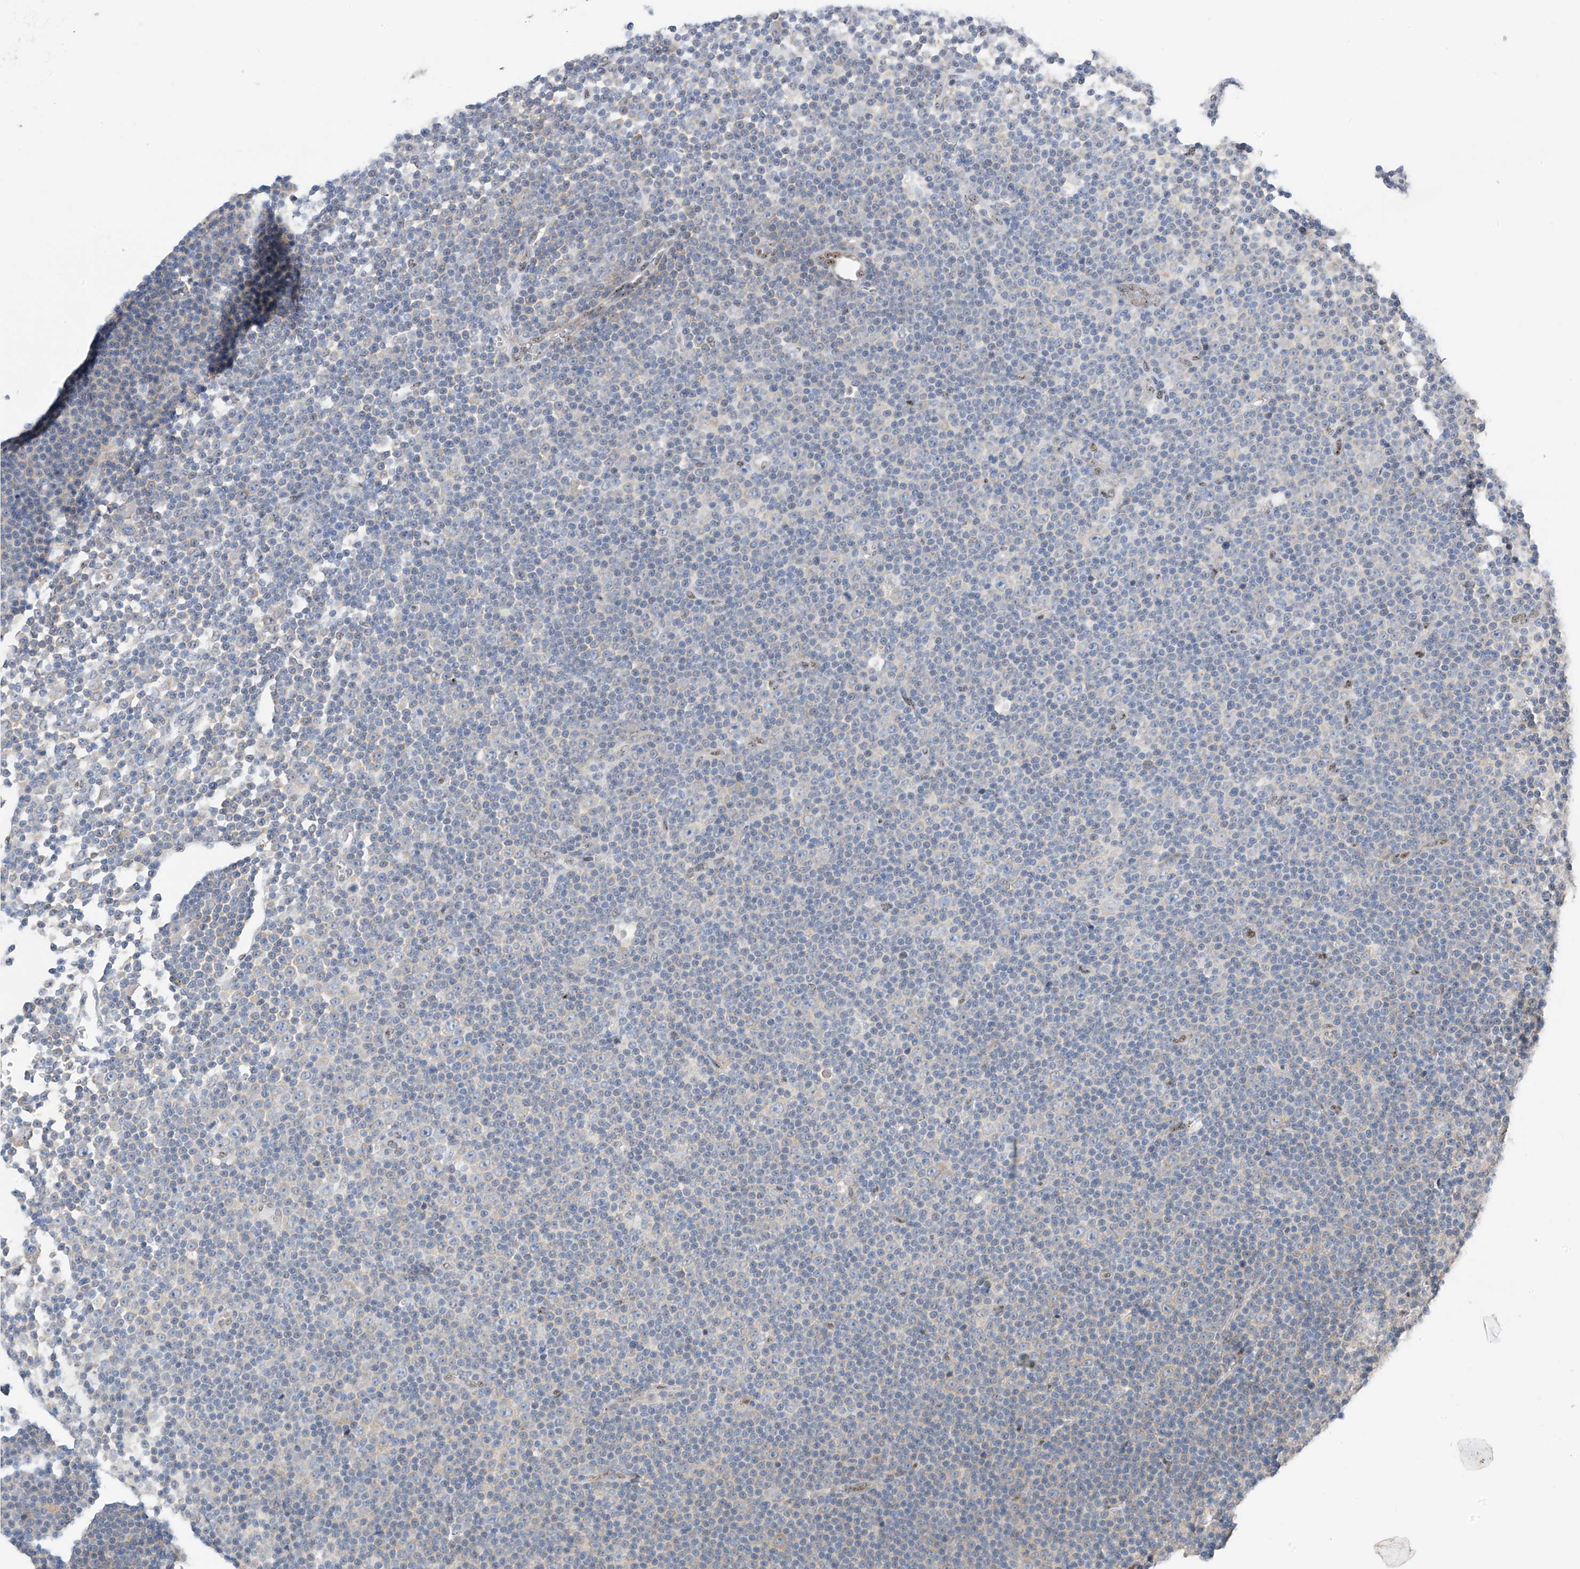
{"staining": {"intensity": "negative", "quantity": "none", "location": "none"}, "tissue": "lymphoma", "cell_type": "Tumor cells", "image_type": "cancer", "snomed": [{"axis": "morphology", "description": "Malignant lymphoma, non-Hodgkin's type, Low grade"}, {"axis": "topography", "description": "Lymph node"}], "caption": "This is a photomicrograph of immunohistochemistry (IHC) staining of malignant lymphoma, non-Hodgkin's type (low-grade), which shows no positivity in tumor cells. The staining is performed using DAB (3,3'-diaminobenzidine) brown chromogen with nuclei counter-stained in using hematoxylin.", "gene": "RPL4", "patient": {"sex": "female", "age": 67}}